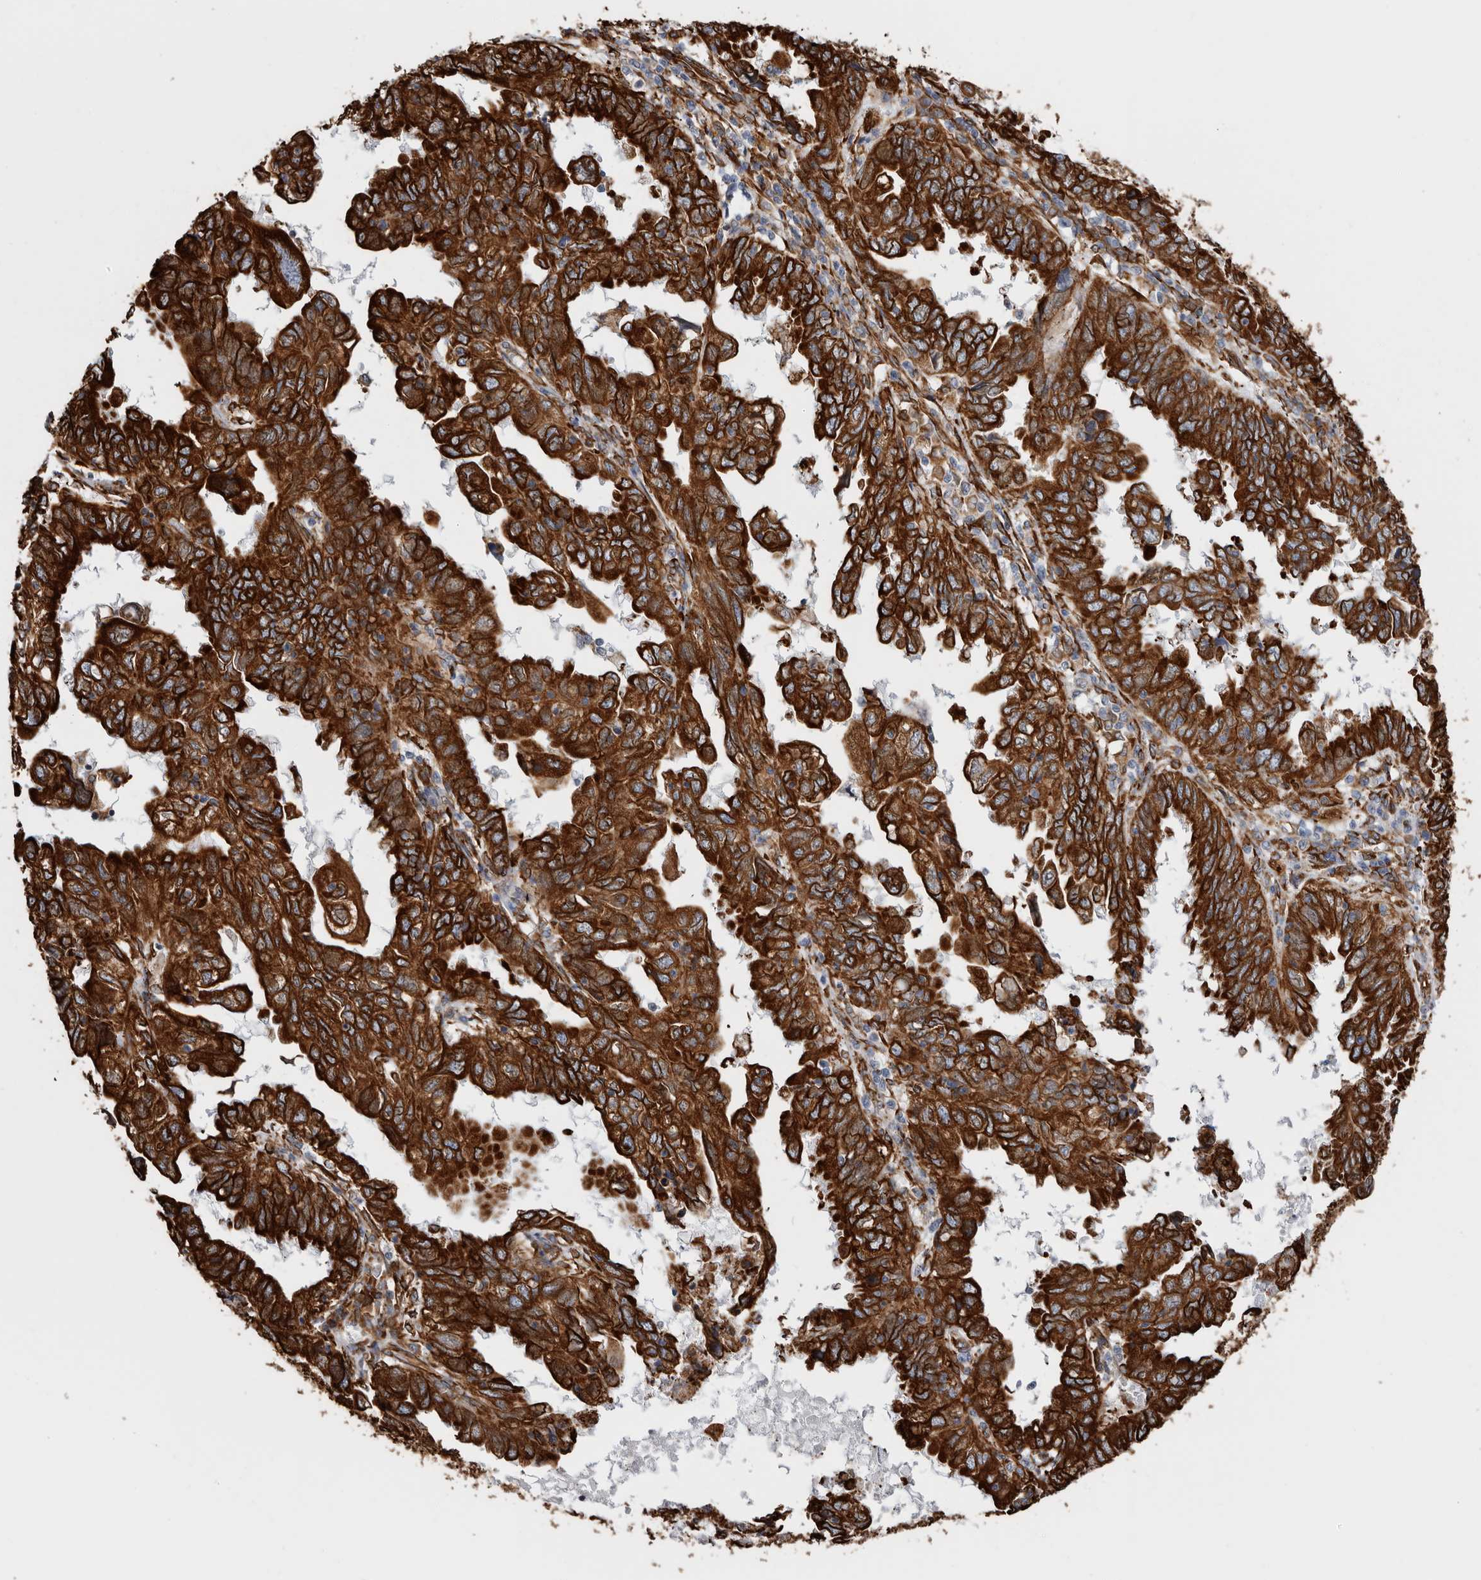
{"staining": {"intensity": "strong", "quantity": ">75%", "location": "cytoplasmic/membranous"}, "tissue": "endometrial cancer", "cell_type": "Tumor cells", "image_type": "cancer", "snomed": [{"axis": "morphology", "description": "Adenocarcinoma, NOS"}, {"axis": "topography", "description": "Uterus"}], "caption": "A high amount of strong cytoplasmic/membranous positivity is identified in about >75% of tumor cells in endometrial adenocarcinoma tissue.", "gene": "SEMA3E", "patient": {"sex": "female", "age": 77}}